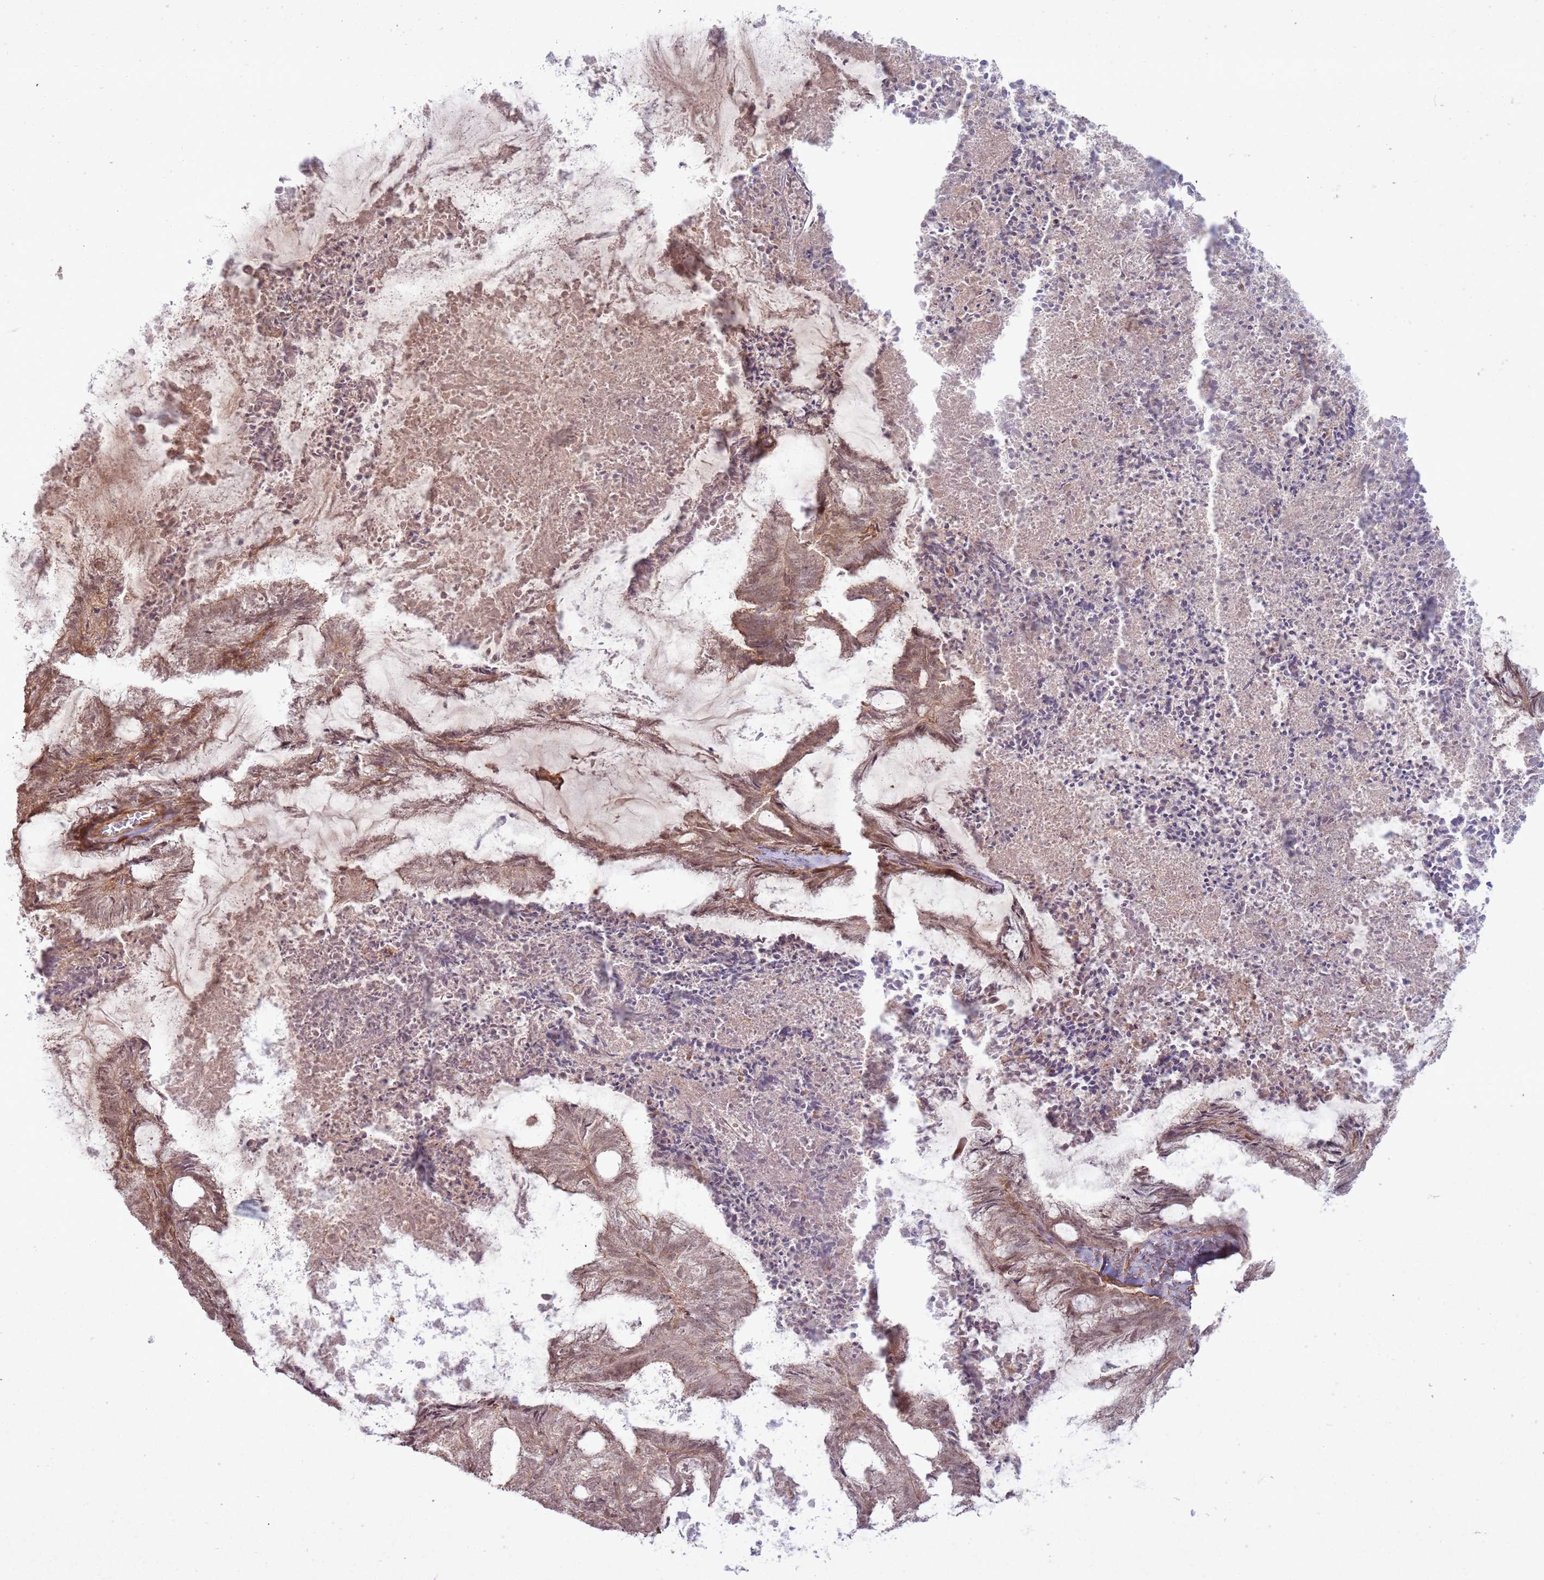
{"staining": {"intensity": "moderate", "quantity": ">75%", "location": "cytoplasmic/membranous,nuclear"}, "tissue": "endometrial cancer", "cell_type": "Tumor cells", "image_type": "cancer", "snomed": [{"axis": "morphology", "description": "Adenocarcinoma, NOS"}, {"axis": "topography", "description": "Endometrium"}], "caption": "The image displays staining of endometrial adenocarcinoma, revealing moderate cytoplasmic/membranous and nuclear protein staining (brown color) within tumor cells. The staining was performed using DAB (3,3'-diaminobenzidine) to visualize the protein expression in brown, while the nuclei were stained in blue with hematoxylin (Magnification: 20x).", "gene": "ZNF623", "patient": {"sex": "female", "age": 86}}